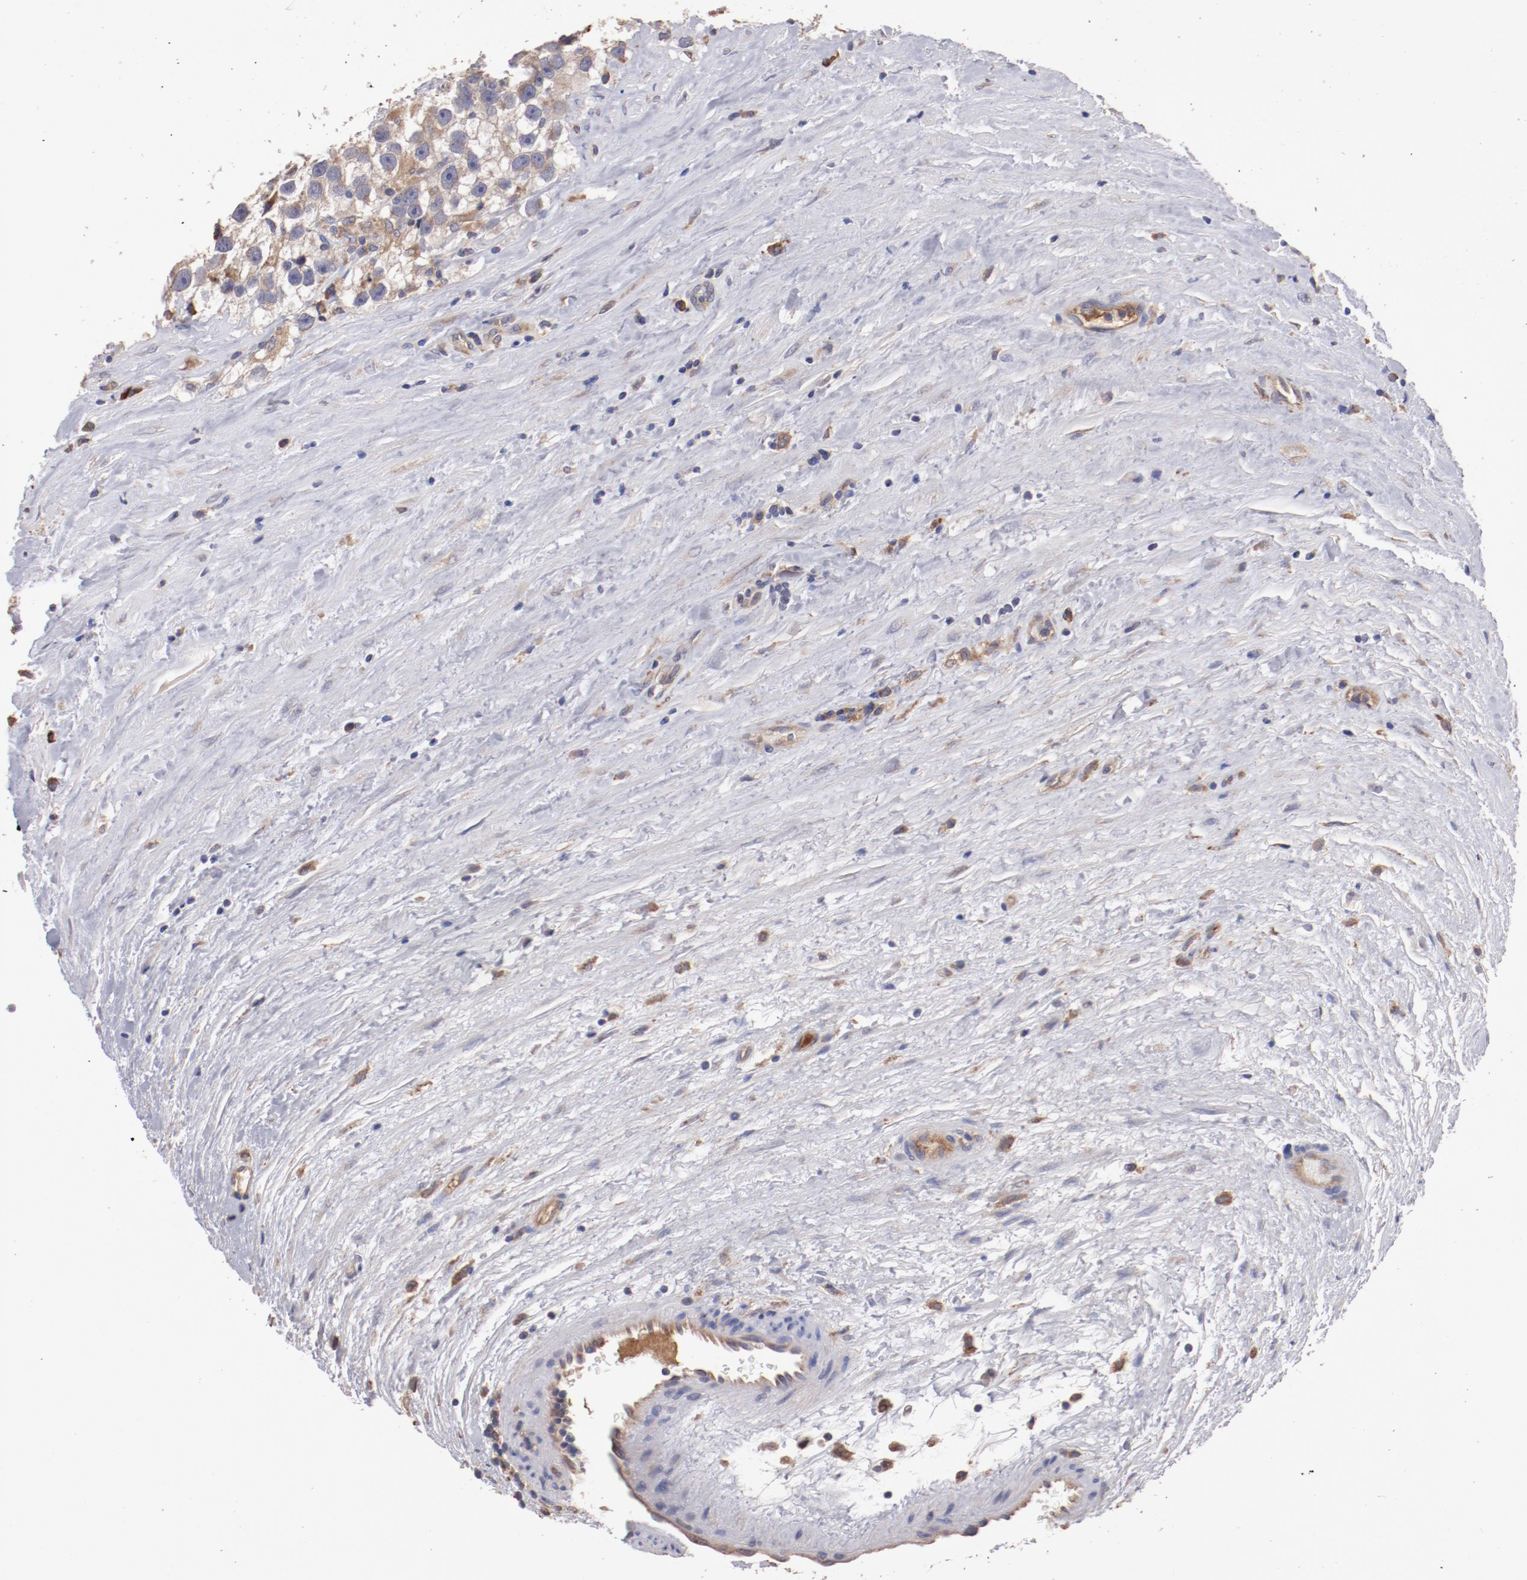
{"staining": {"intensity": "weak", "quantity": ">75%", "location": "cytoplasmic/membranous"}, "tissue": "testis cancer", "cell_type": "Tumor cells", "image_type": "cancer", "snomed": [{"axis": "morphology", "description": "Seminoma, NOS"}, {"axis": "topography", "description": "Testis"}], "caption": "Seminoma (testis) stained with IHC demonstrates weak cytoplasmic/membranous staining in approximately >75% of tumor cells.", "gene": "NFKBIE", "patient": {"sex": "male", "age": 43}}